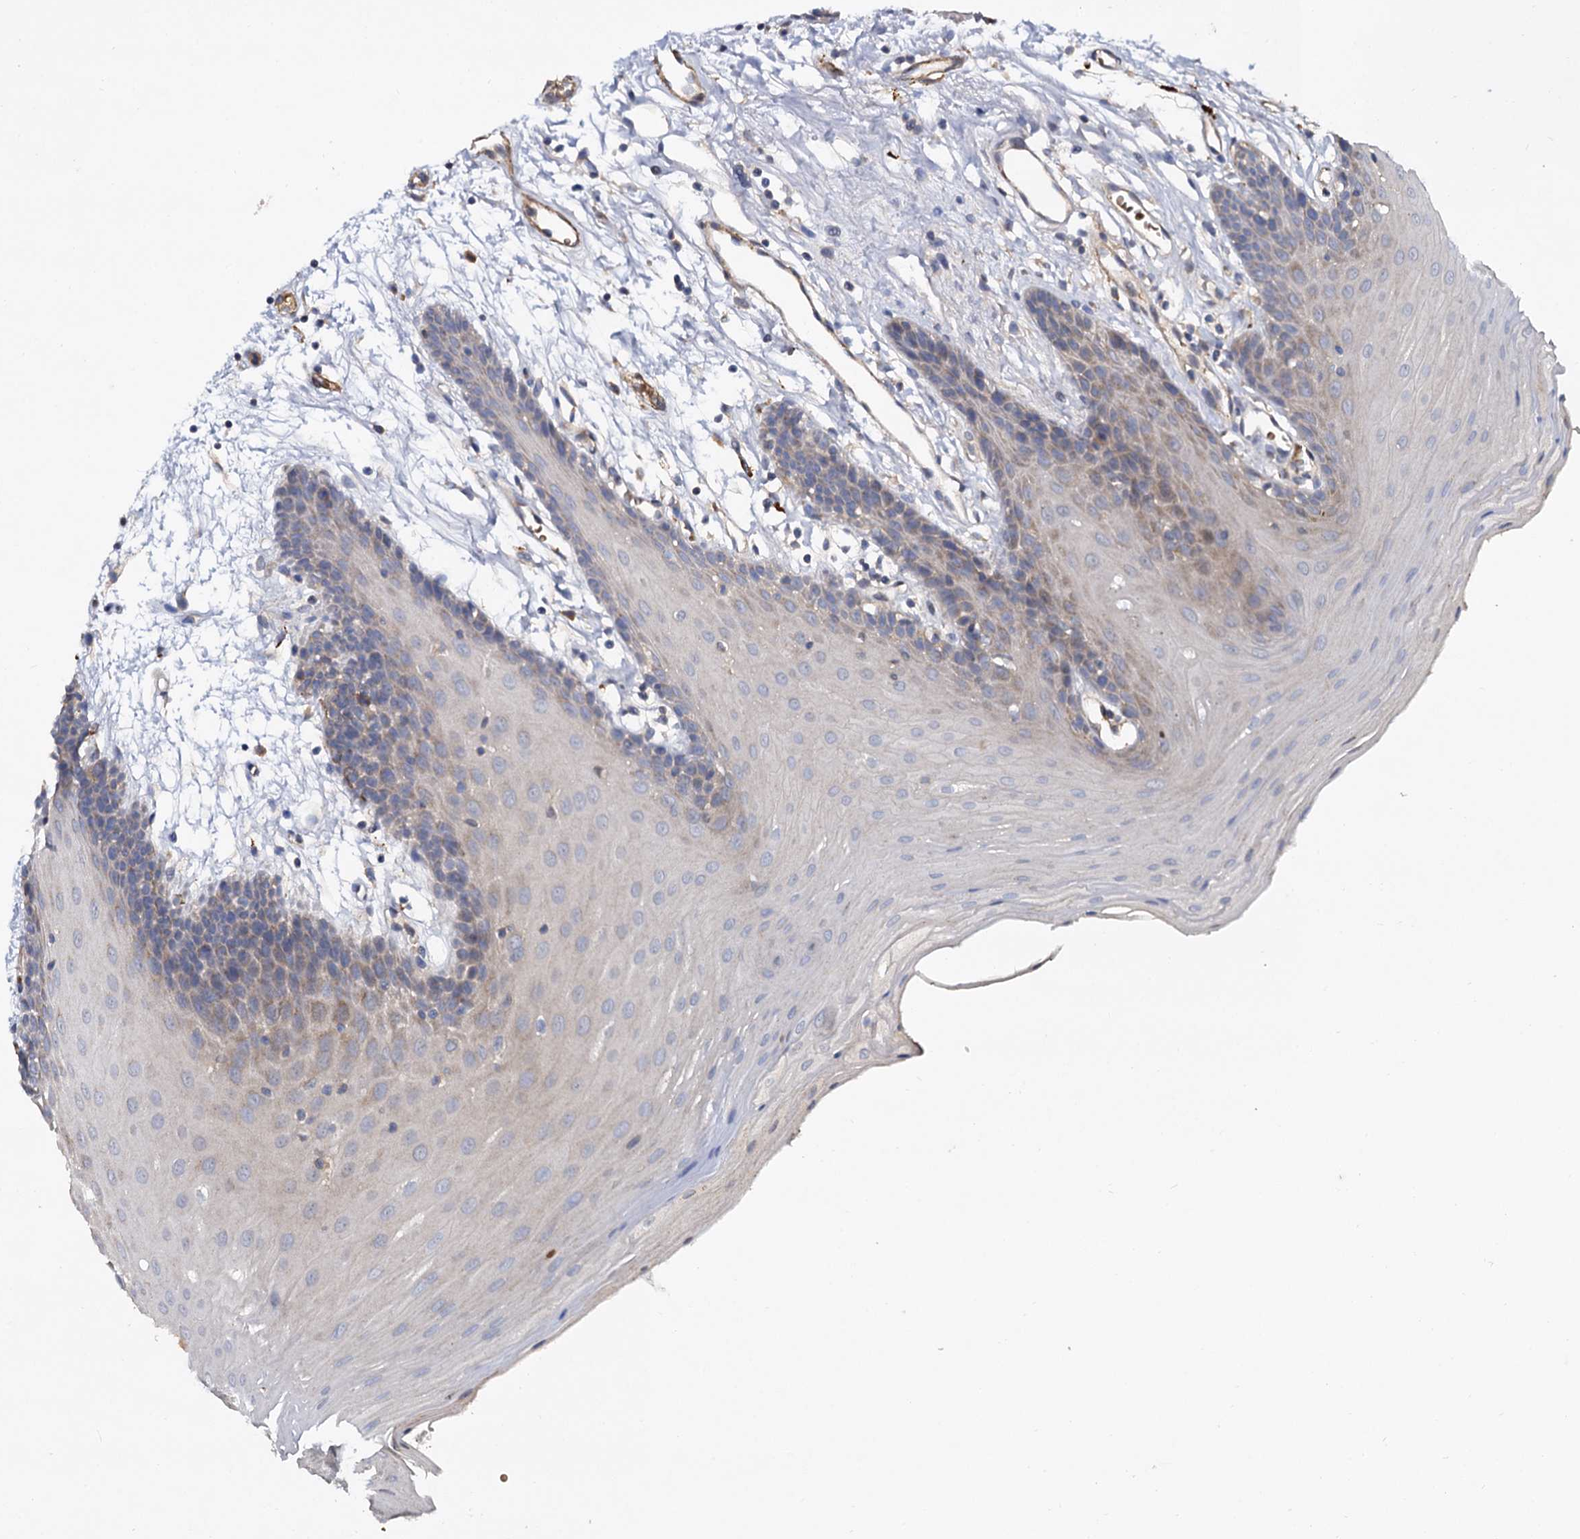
{"staining": {"intensity": "weak", "quantity": "<25%", "location": "cytoplasmic/membranous"}, "tissue": "oral mucosa", "cell_type": "Squamous epithelial cells", "image_type": "normal", "snomed": [{"axis": "morphology", "description": "Normal tissue, NOS"}, {"axis": "topography", "description": "Skeletal muscle"}, {"axis": "topography", "description": "Oral tissue"}, {"axis": "topography", "description": "Salivary gland"}, {"axis": "topography", "description": "Peripheral nerve tissue"}], "caption": "Squamous epithelial cells are negative for protein expression in unremarkable human oral mucosa. The staining is performed using DAB (3,3'-diaminobenzidine) brown chromogen with nuclei counter-stained in using hematoxylin.", "gene": "ISM2", "patient": {"sex": "male", "age": 54}}